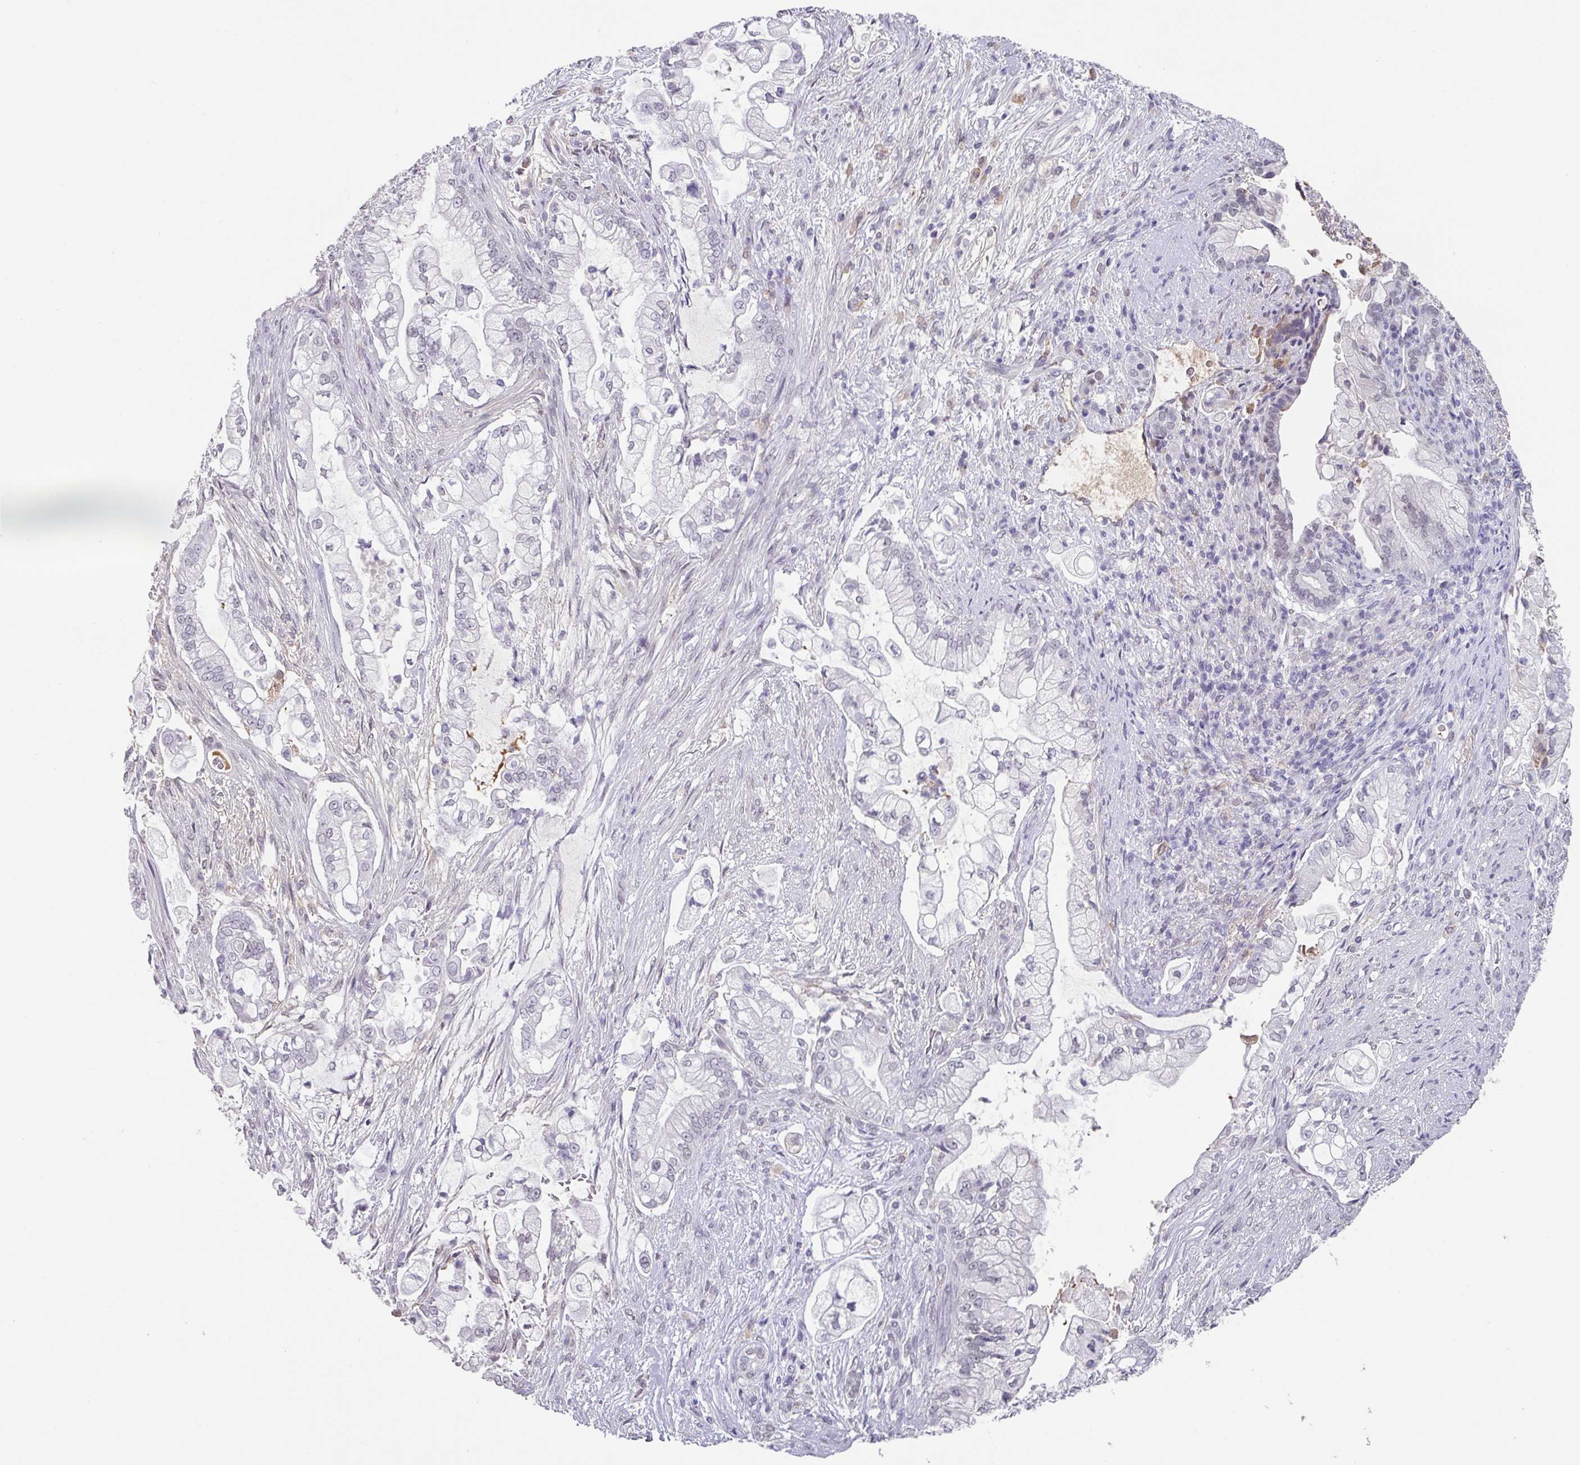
{"staining": {"intensity": "negative", "quantity": "none", "location": "none"}, "tissue": "pancreatic cancer", "cell_type": "Tumor cells", "image_type": "cancer", "snomed": [{"axis": "morphology", "description": "Adenocarcinoma, NOS"}, {"axis": "topography", "description": "Pancreas"}], "caption": "Immunohistochemistry (IHC) photomicrograph of human pancreatic adenocarcinoma stained for a protein (brown), which exhibits no positivity in tumor cells. (Stains: DAB (3,3'-diaminobenzidine) immunohistochemistry (IHC) with hematoxylin counter stain, Microscopy: brightfield microscopy at high magnification).", "gene": "C1QB", "patient": {"sex": "female", "age": 69}}